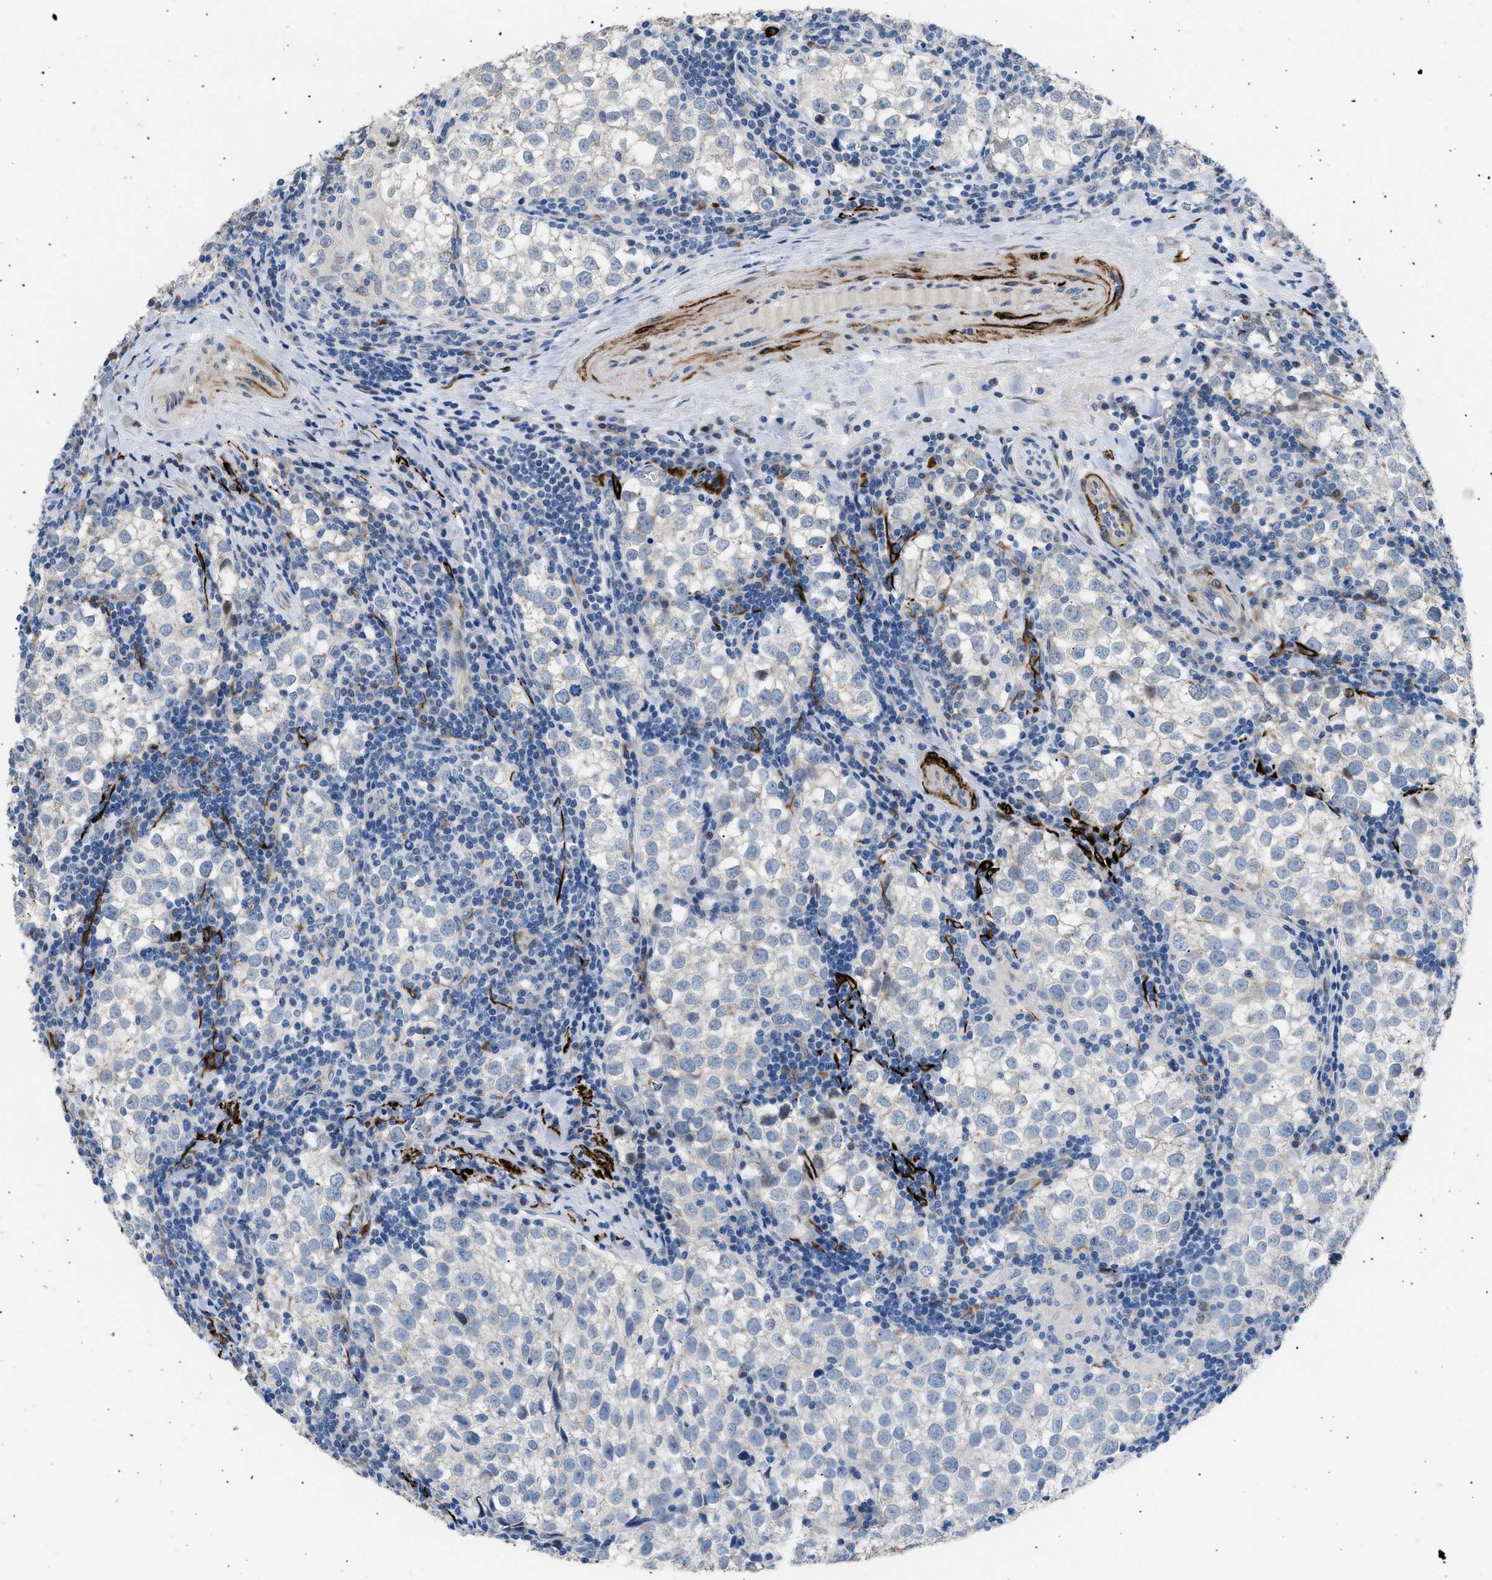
{"staining": {"intensity": "negative", "quantity": "none", "location": "none"}, "tissue": "testis cancer", "cell_type": "Tumor cells", "image_type": "cancer", "snomed": [{"axis": "morphology", "description": "Seminoma, NOS"}, {"axis": "morphology", "description": "Carcinoma, Embryonal, NOS"}, {"axis": "topography", "description": "Testis"}], "caption": "The image exhibits no significant positivity in tumor cells of testis cancer. (IHC, brightfield microscopy, high magnification).", "gene": "ICA1", "patient": {"sex": "male", "age": 36}}